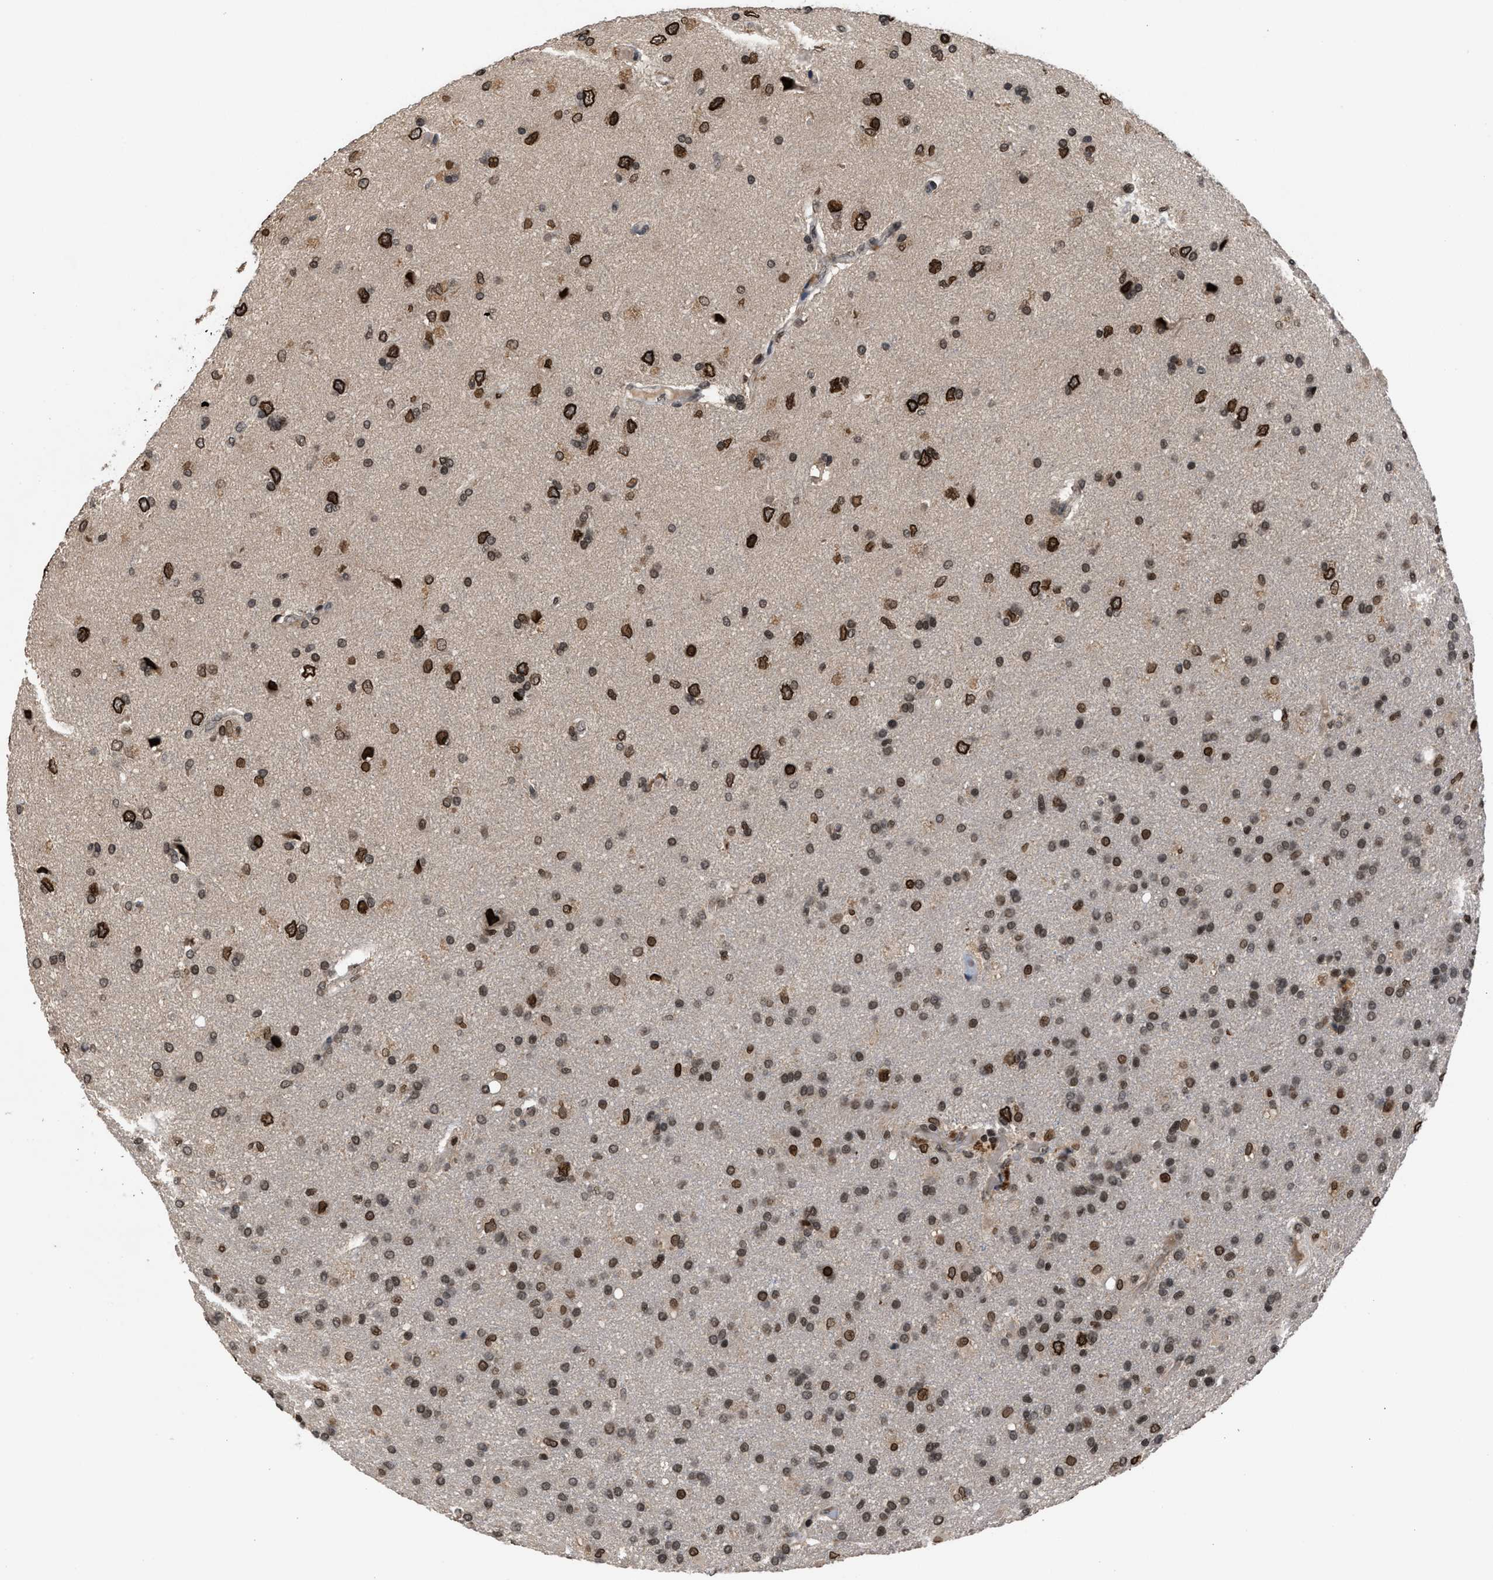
{"staining": {"intensity": "strong", "quantity": ">75%", "location": "nuclear"}, "tissue": "glioma", "cell_type": "Tumor cells", "image_type": "cancer", "snomed": [{"axis": "morphology", "description": "Glioma, malignant, High grade"}, {"axis": "topography", "description": "Brain"}], "caption": "Glioma stained with a brown dye reveals strong nuclear positive expression in about >75% of tumor cells.", "gene": "C9orf78", "patient": {"sex": "male", "age": 72}}